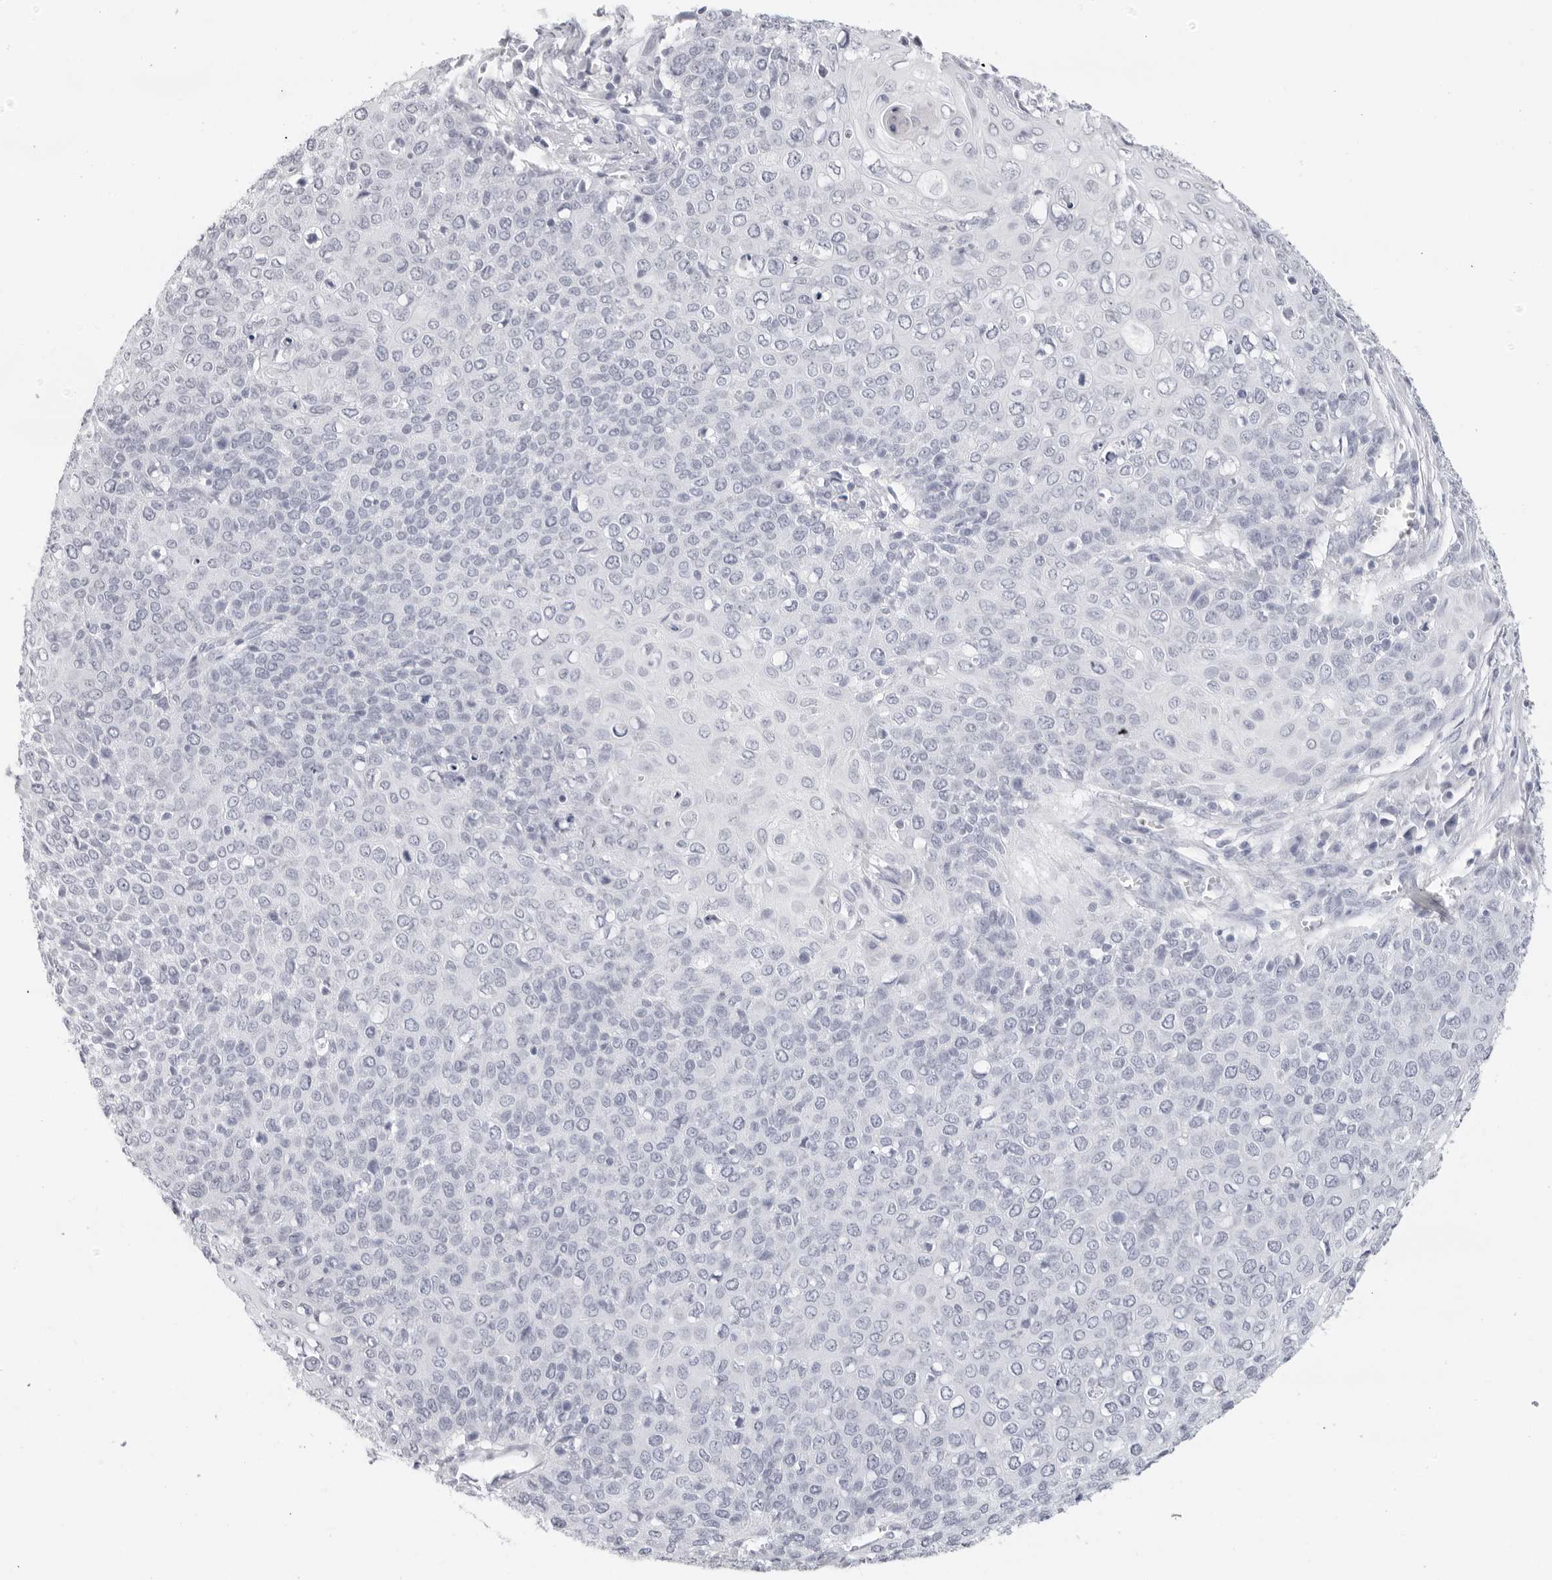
{"staining": {"intensity": "negative", "quantity": "none", "location": "none"}, "tissue": "cervical cancer", "cell_type": "Tumor cells", "image_type": "cancer", "snomed": [{"axis": "morphology", "description": "Squamous cell carcinoma, NOS"}, {"axis": "topography", "description": "Cervix"}], "caption": "Immunohistochemistry photomicrograph of cervical squamous cell carcinoma stained for a protein (brown), which demonstrates no expression in tumor cells. (Immunohistochemistry (ihc), brightfield microscopy, high magnification).", "gene": "AGMAT", "patient": {"sex": "female", "age": 39}}